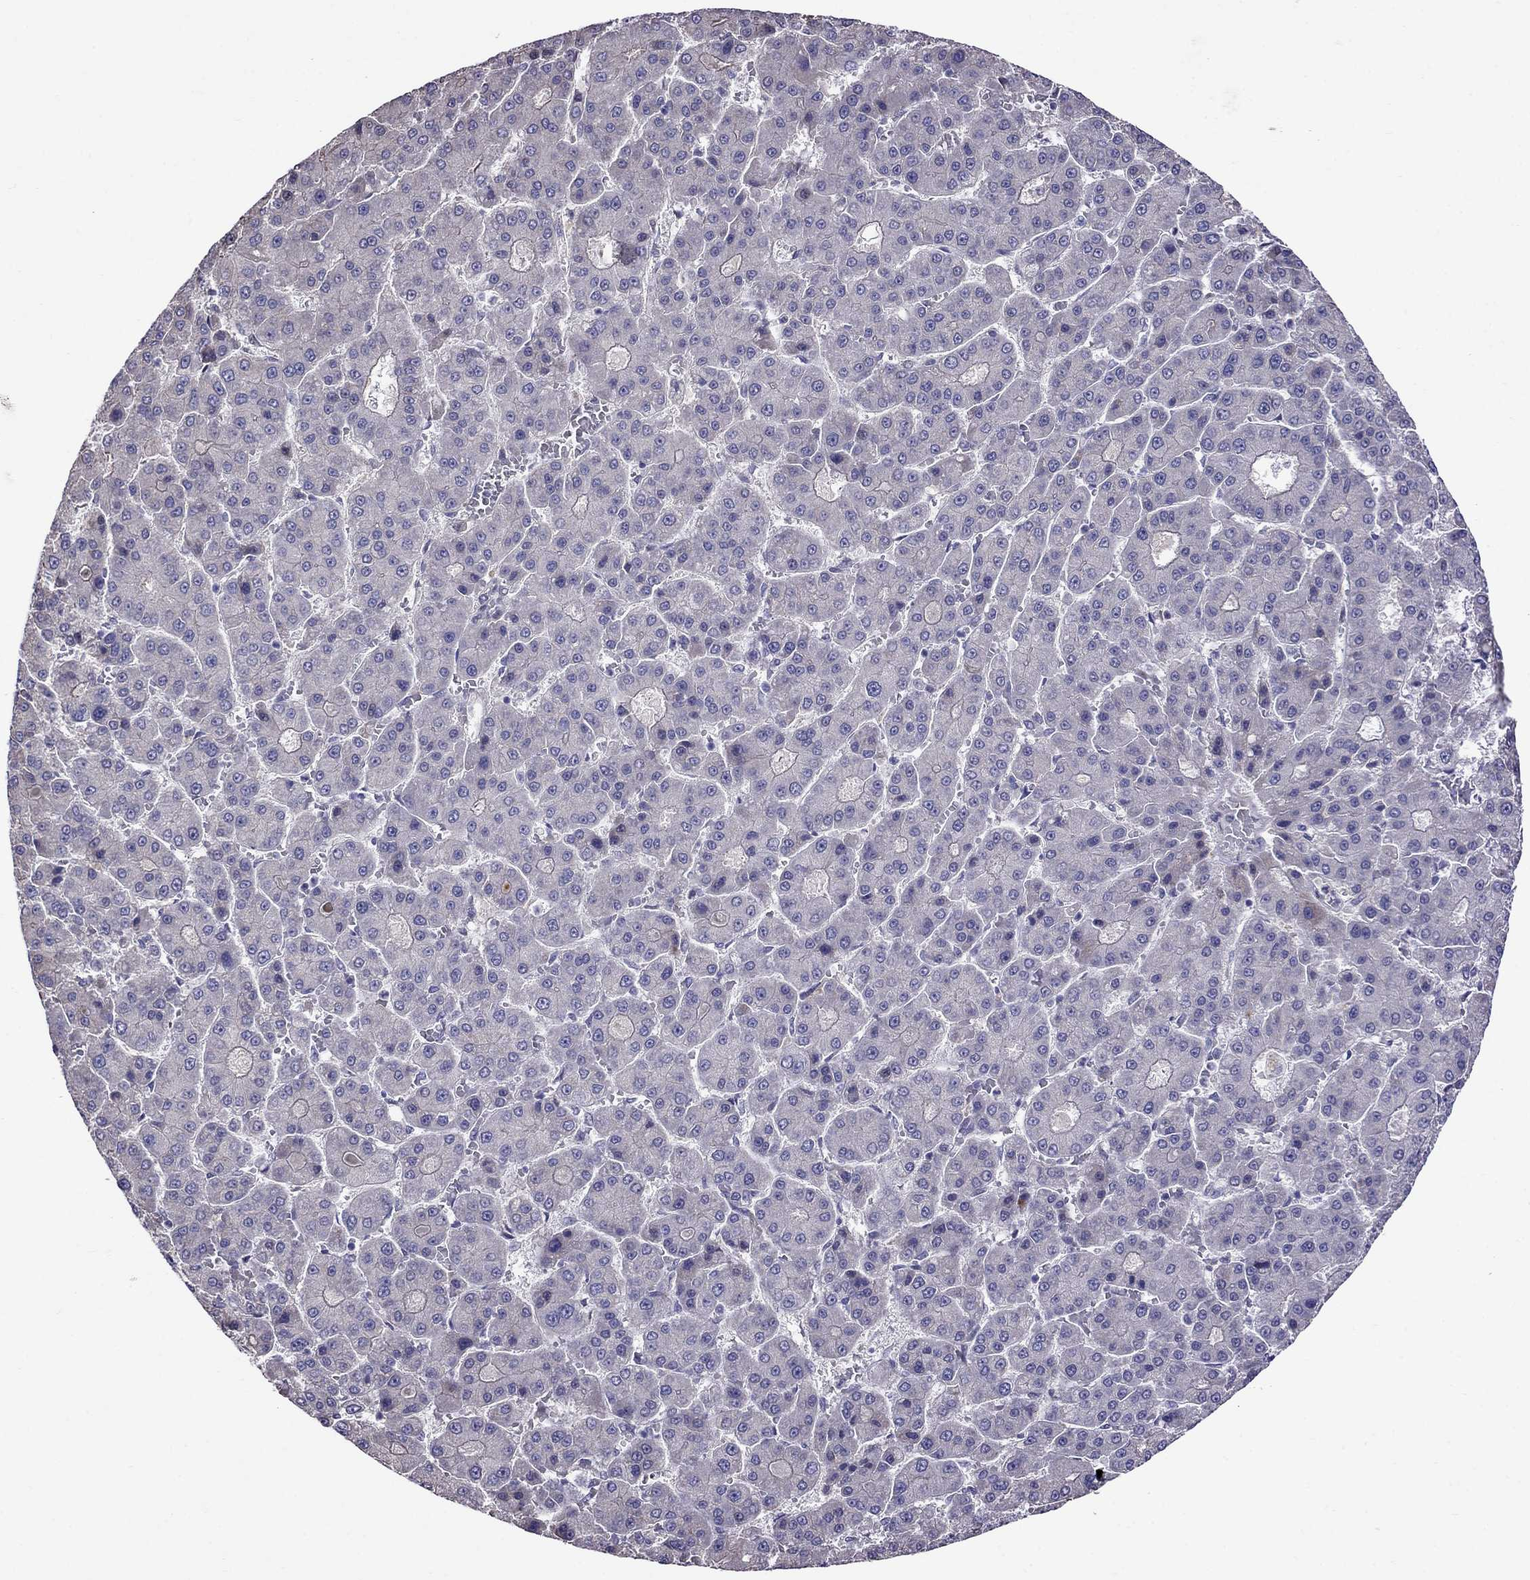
{"staining": {"intensity": "negative", "quantity": "none", "location": "none"}, "tissue": "liver cancer", "cell_type": "Tumor cells", "image_type": "cancer", "snomed": [{"axis": "morphology", "description": "Carcinoma, Hepatocellular, NOS"}, {"axis": "topography", "description": "Liver"}], "caption": "Immunohistochemistry (IHC) histopathology image of hepatocellular carcinoma (liver) stained for a protein (brown), which displays no positivity in tumor cells.", "gene": "ADAM28", "patient": {"sex": "male", "age": 70}}